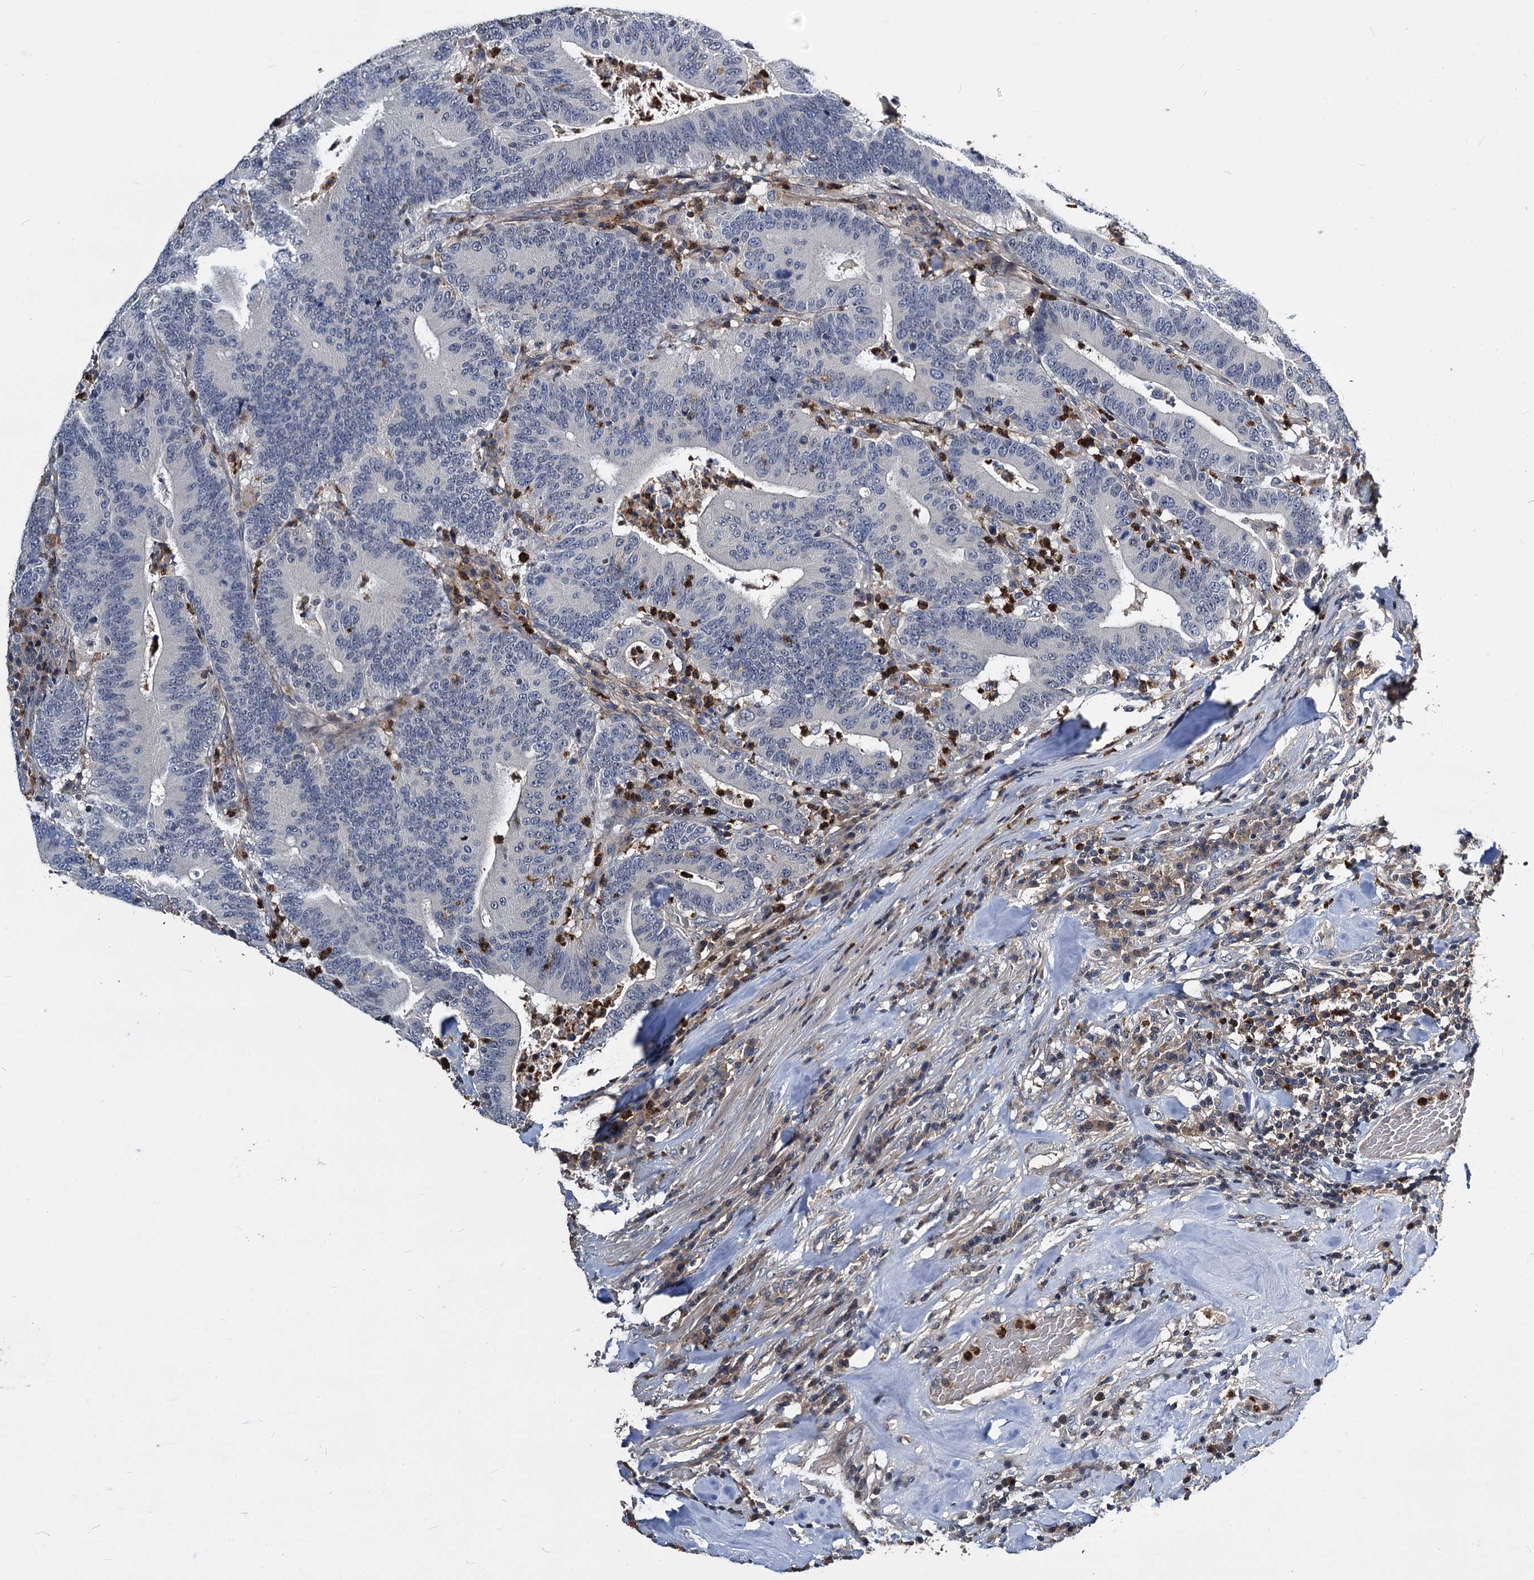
{"staining": {"intensity": "negative", "quantity": "none", "location": "none"}, "tissue": "colorectal cancer", "cell_type": "Tumor cells", "image_type": "cancer", "snomed": [{"axis": "morphology", "description": "Adenocarcinoma, NOS"}, {"axis": "topography", "description": "Colon"}], "caption": "Human colorectal adenocarcinoma stained for a protein using immunohistochemistry (IHC) shows no expression in tumor cells.", "gene": "ATG101", "patient": {"sex": "female", "age": 66}}